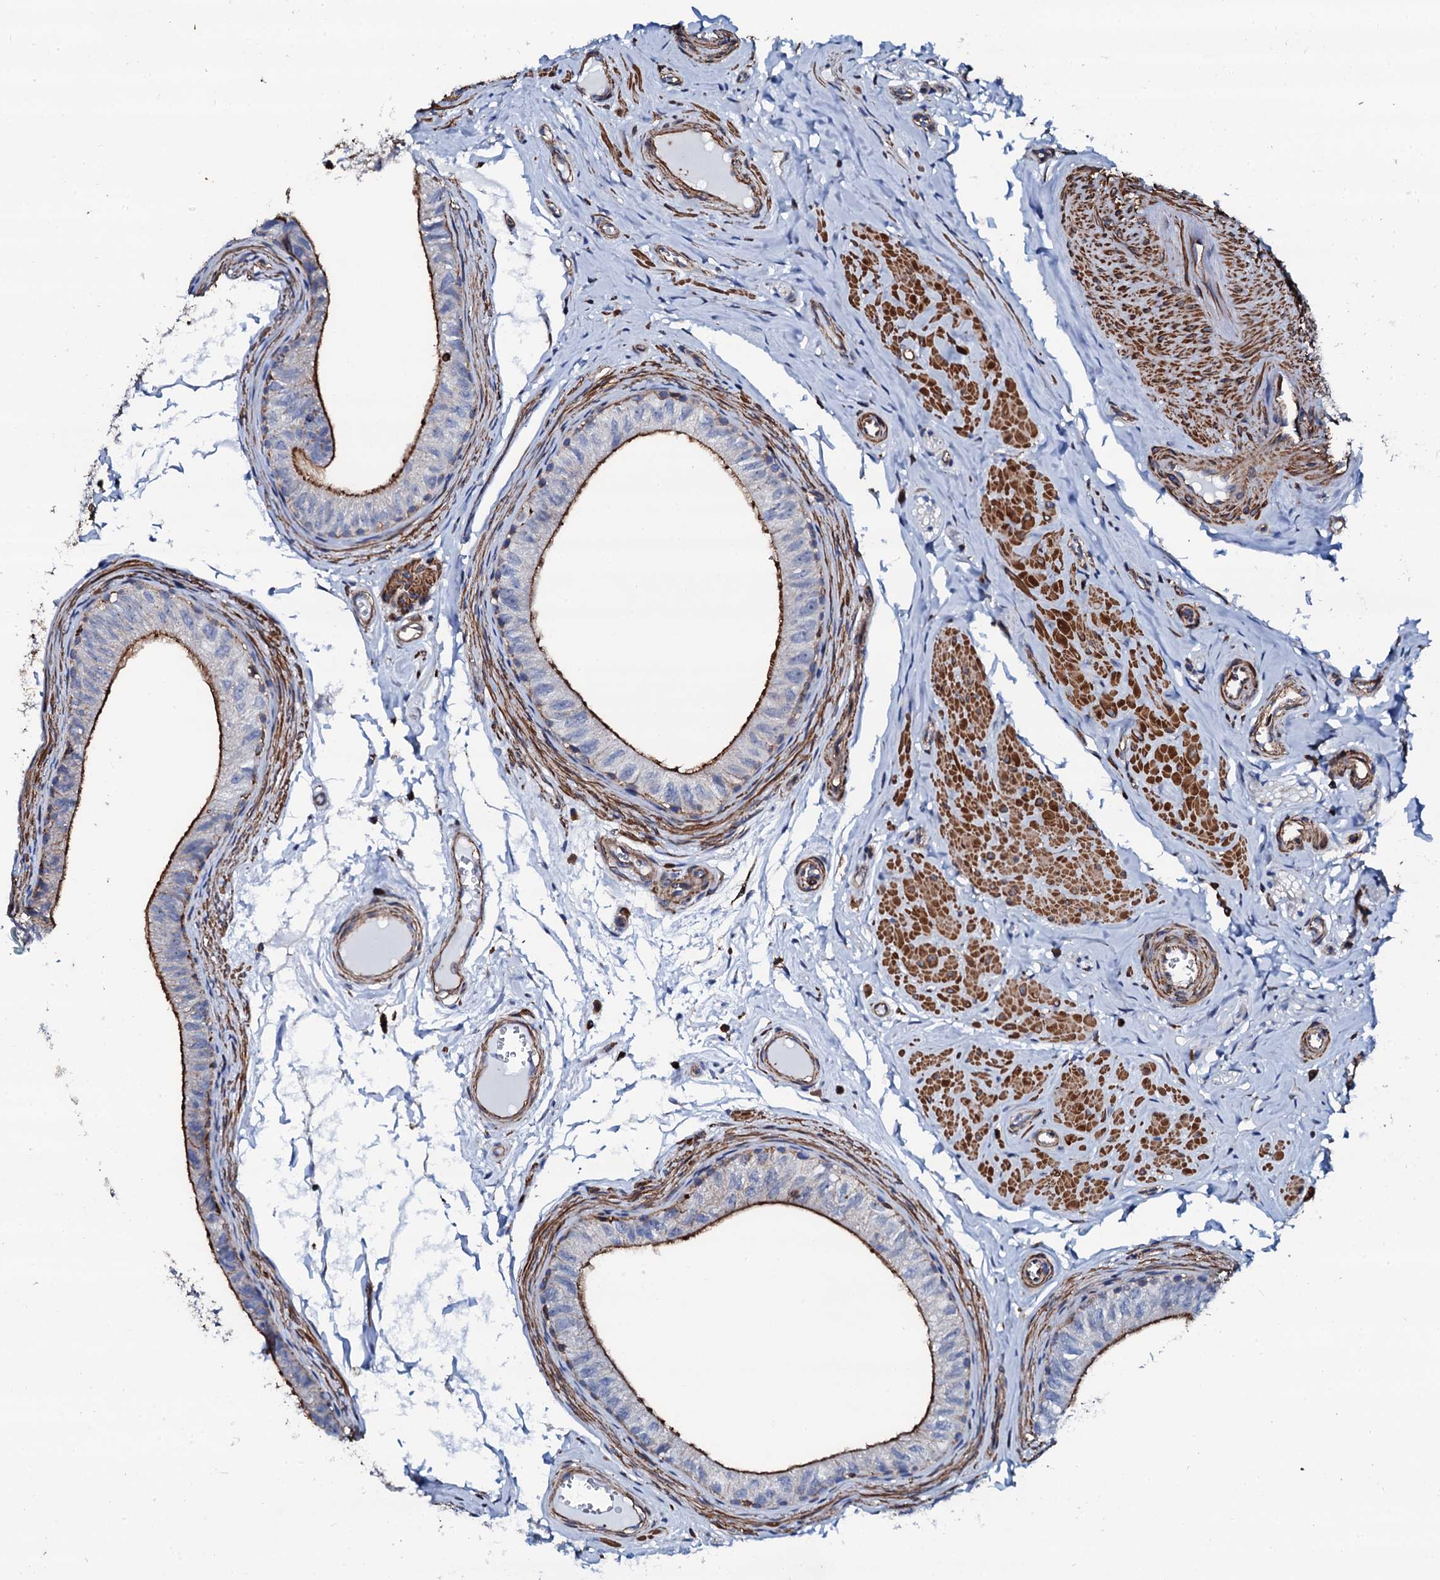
{"staining": {"intensity": "moderate", "quantity": "25%-75%", "location": "cytoplasmic/membranous"}, "tissue": "epididymis", "cell_type": "Glandular cells", "image_type": "normal", "snomed": [{"axis": "morphology", "description": "Normal tissue, NOS"}, {"axis": "topography", "description": "Epididymis"}], "caption": "Glandular cells demonstrate moderate cytoplasmic/membranous staining in approximately 25%-75% of cells in benign epididymis.", "gene": "INTS10", "patient": {"sex": "male", "age": 42}}